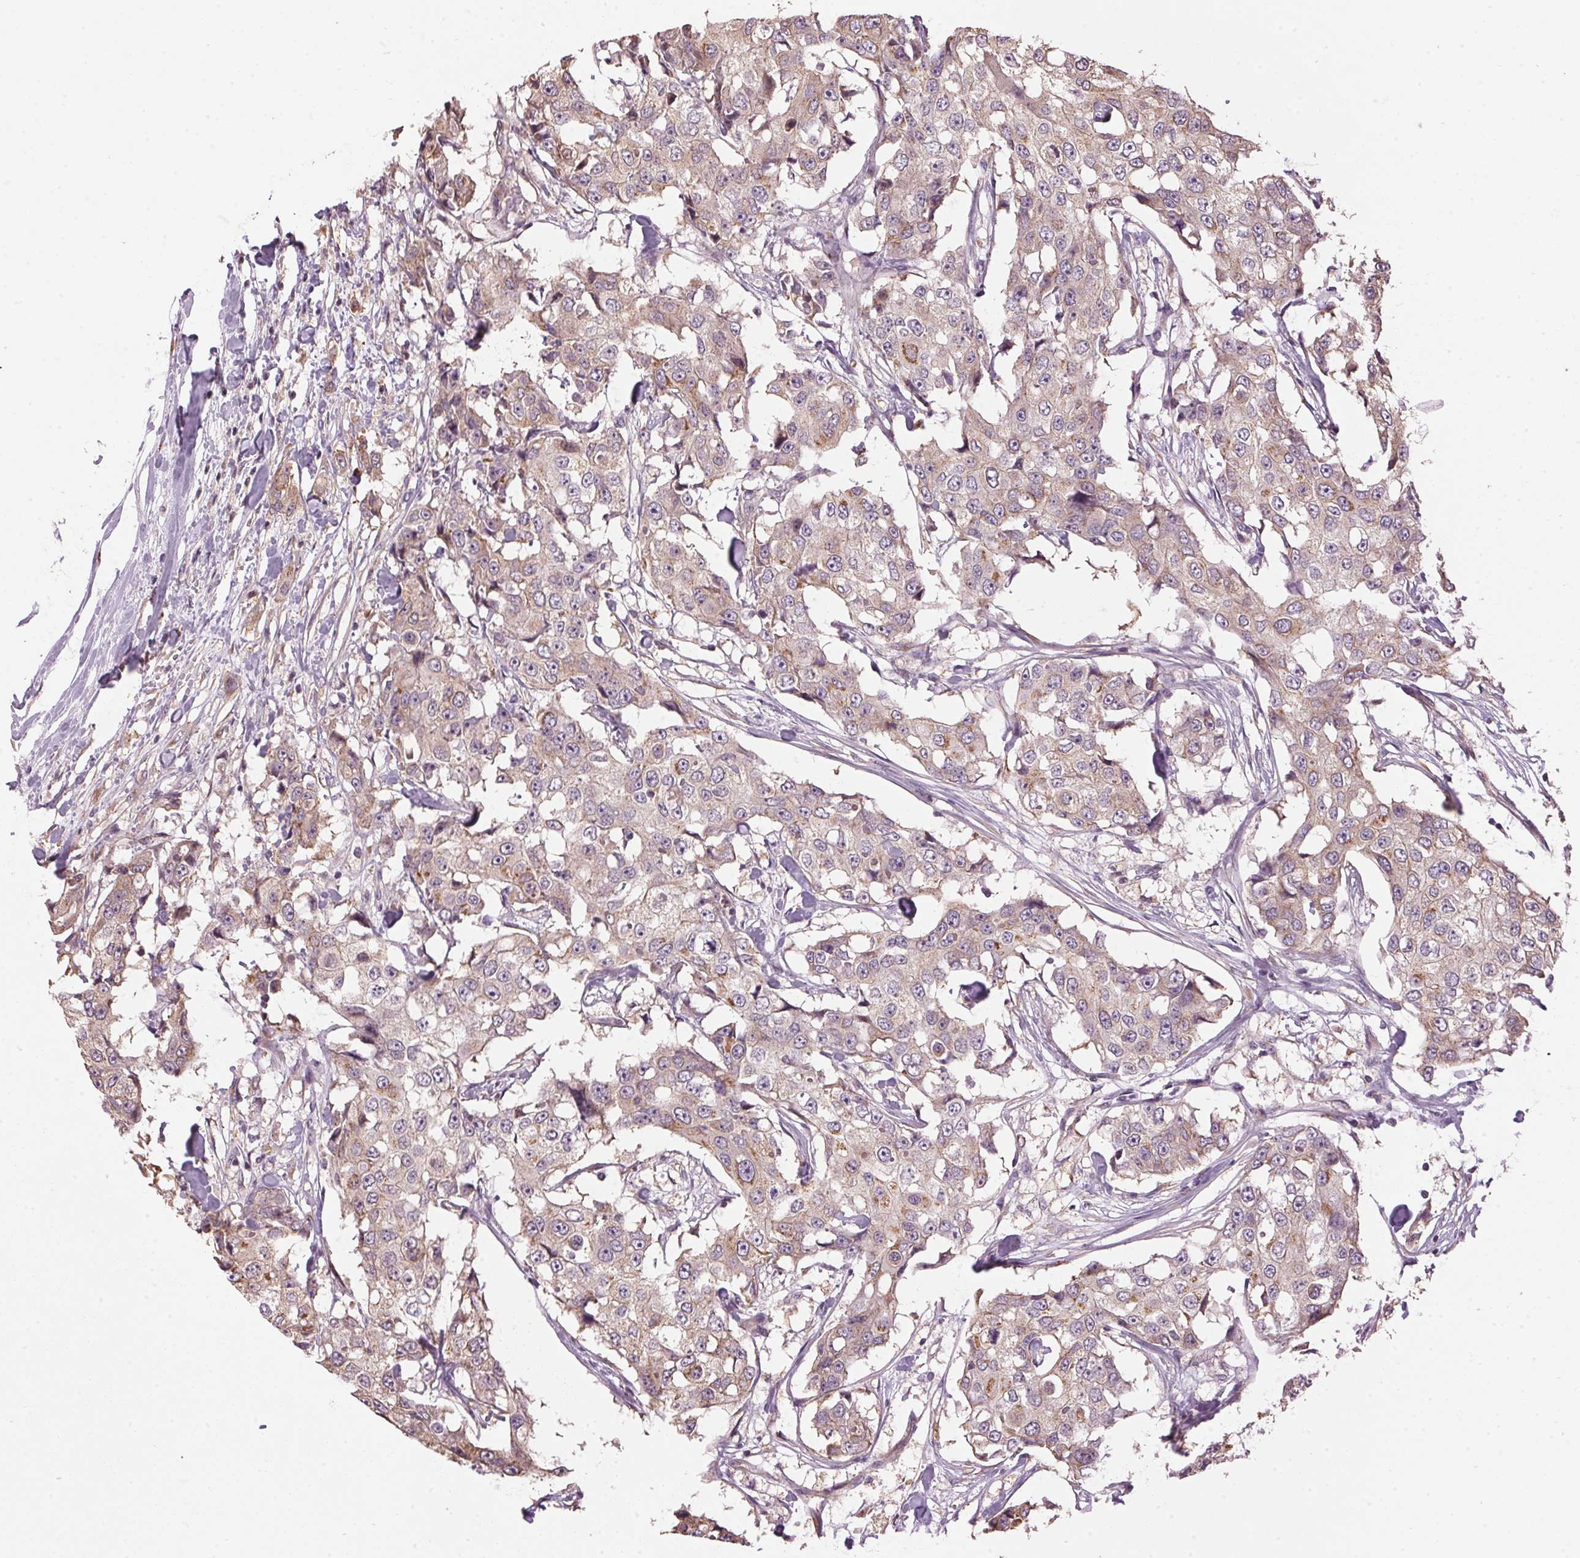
{"staining": {"intensity": "weak", "quantity": ">75%", "location": "cytoplasmic/membranous"}, "tissue": "breast cancer", "cell_type": "Tumor cells", "image_type": "cancer", "snomed": [{"axis": "morphology", "description": "Duct carcinoma"}, {"axis": "topography", "description": "Breast"}], "caption": "Human breast intraductal carcinoma stained with a brown dye shows weak cytoplasmic/membranous positive positivity in about >75% of tumor cells.", "gene": "GOLPH3", "patient": {"sex": "female", "age": 27}}